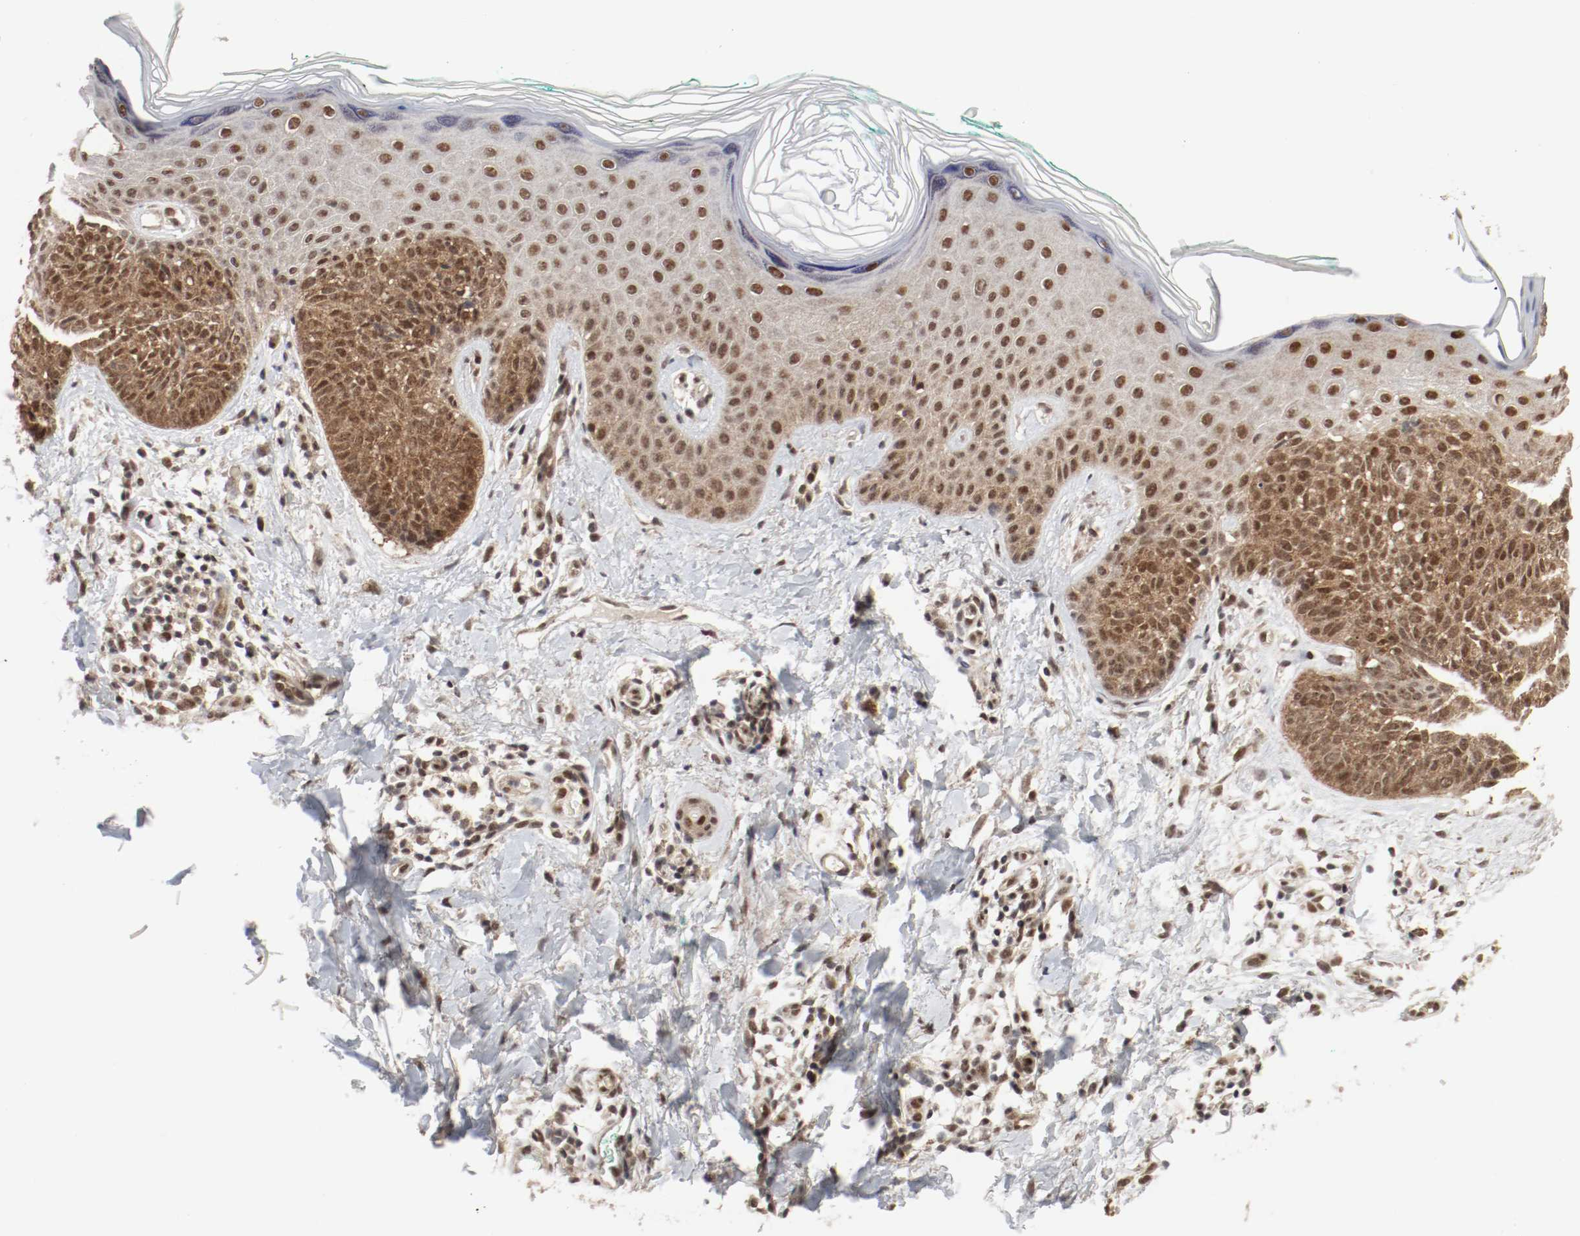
{"staining": {"intensity": "moderate", "quantity": ">75%", "location": "cytoplasmic/membranous,nuclear"}, "tissue": "skin cancer", "cell_type": "Tumor cells", "image_type": "cancer", "snomed": [{"axis": "morphology", "description": "Basal cell carcinoma"}, {"axis": "topography", "description": "Skin"}], "caption": "This is an image of immunohistochemistry staining of skin cancer (basal cell carcinoma), which shows moderate expression in the cytoplasmic/membranous and nuclear of tumor cells.", "gene": "CSNK2B", "patient": {"sex": "female", "age": 58}}